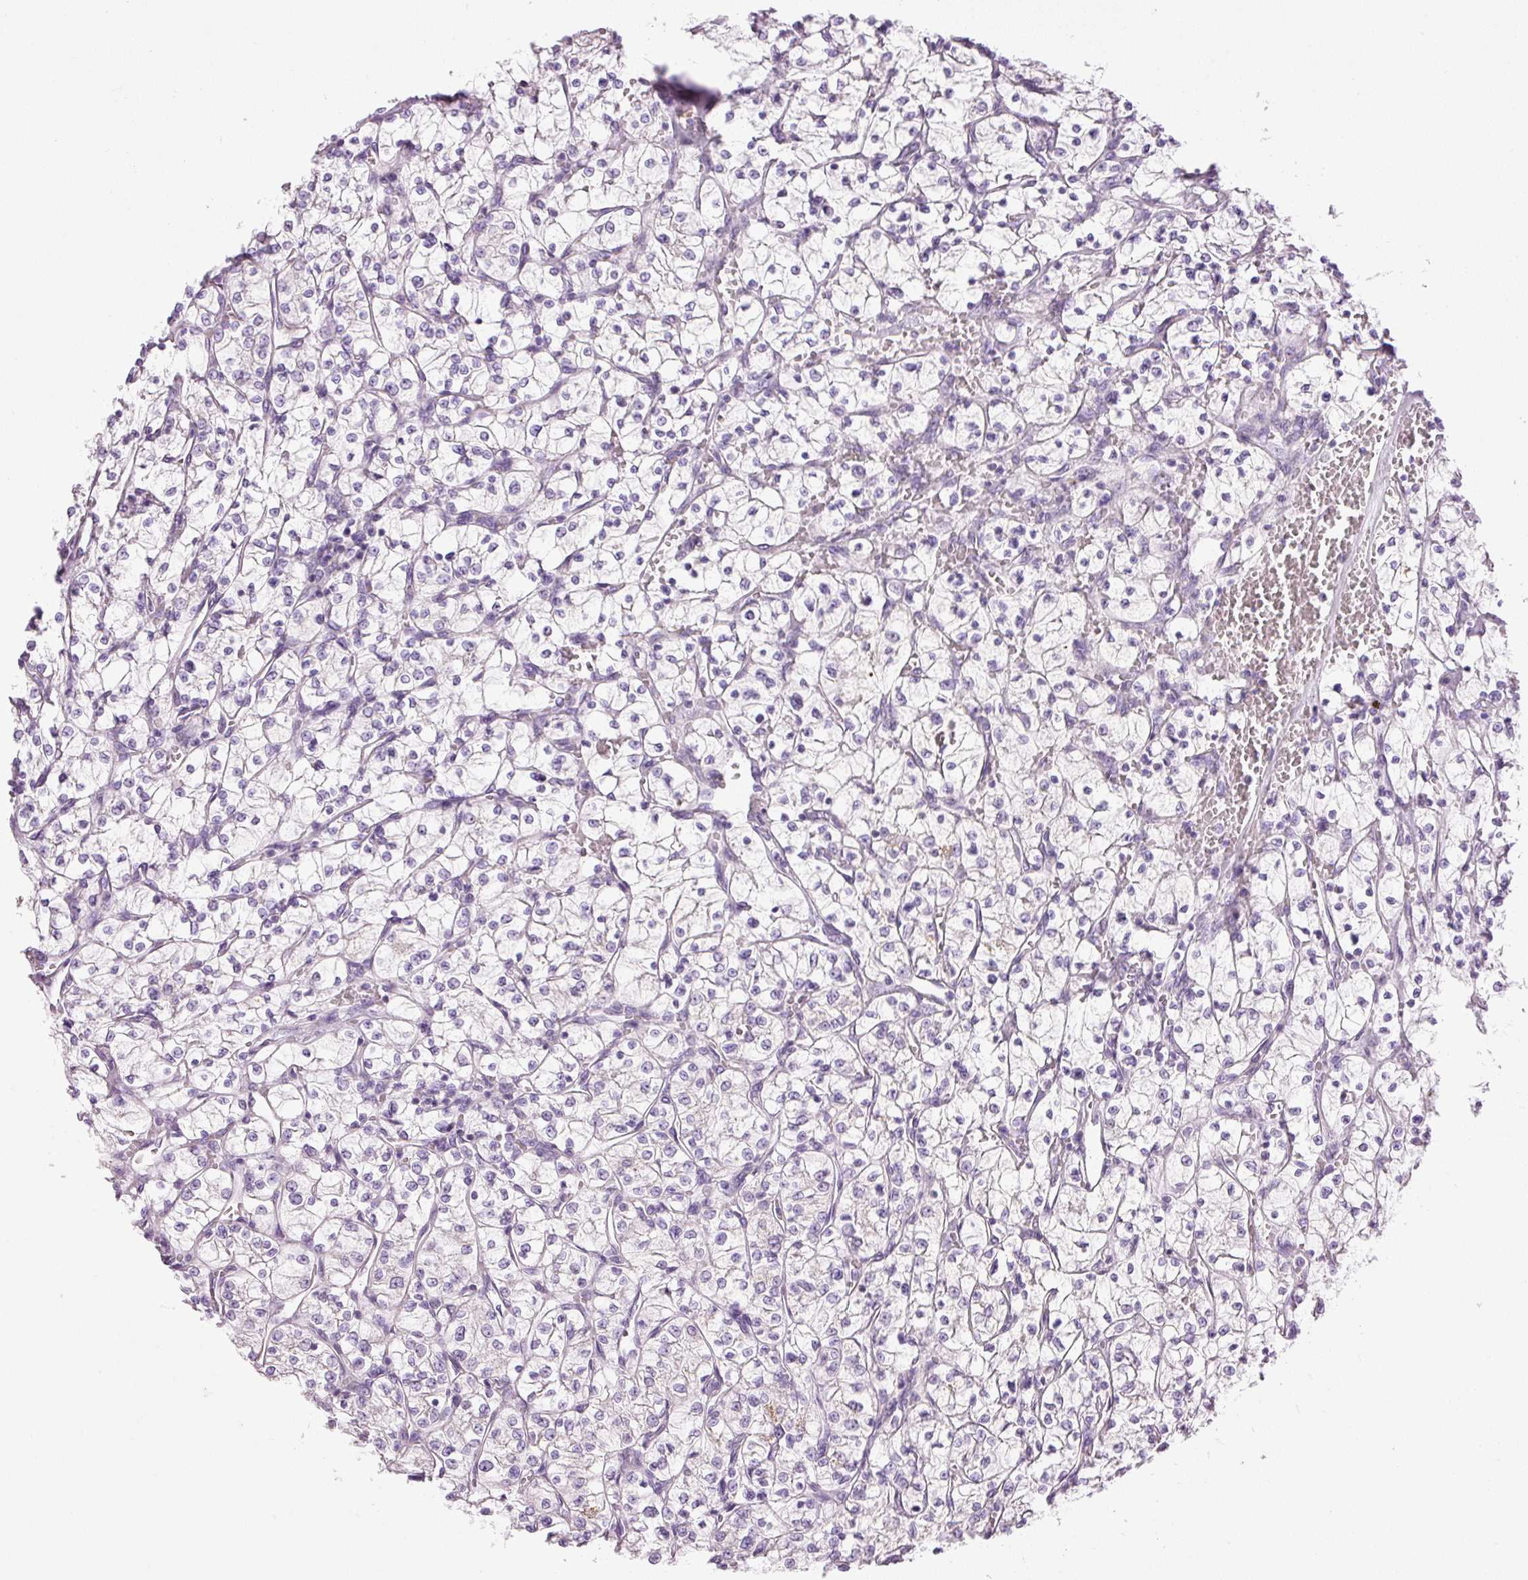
{"staining": {"intensity": "negative", "quantity": "none", "location": "none"}, "tissue": "renal cancer", "cell_type": "Tumor cells", "image_type": "cancer", "snomed": [{"axis": "morphology", "description": "Adenocarcinoma, NOS"}, {"axis": "topography", "description": "Kidney"}], "caption": "This micrograph is of adenocarcinoma (renal) stained with immunohistochemistry to label a protein in brown with the nuclei are counter-stained blue. There is no staining in tumor cells. (DAB (3,3'-diaminobenzidine) immunohistochemistry with hematoxylin counter stain).", "gene": "CARD16", "patient": {"sex": "female", "age": 64}}